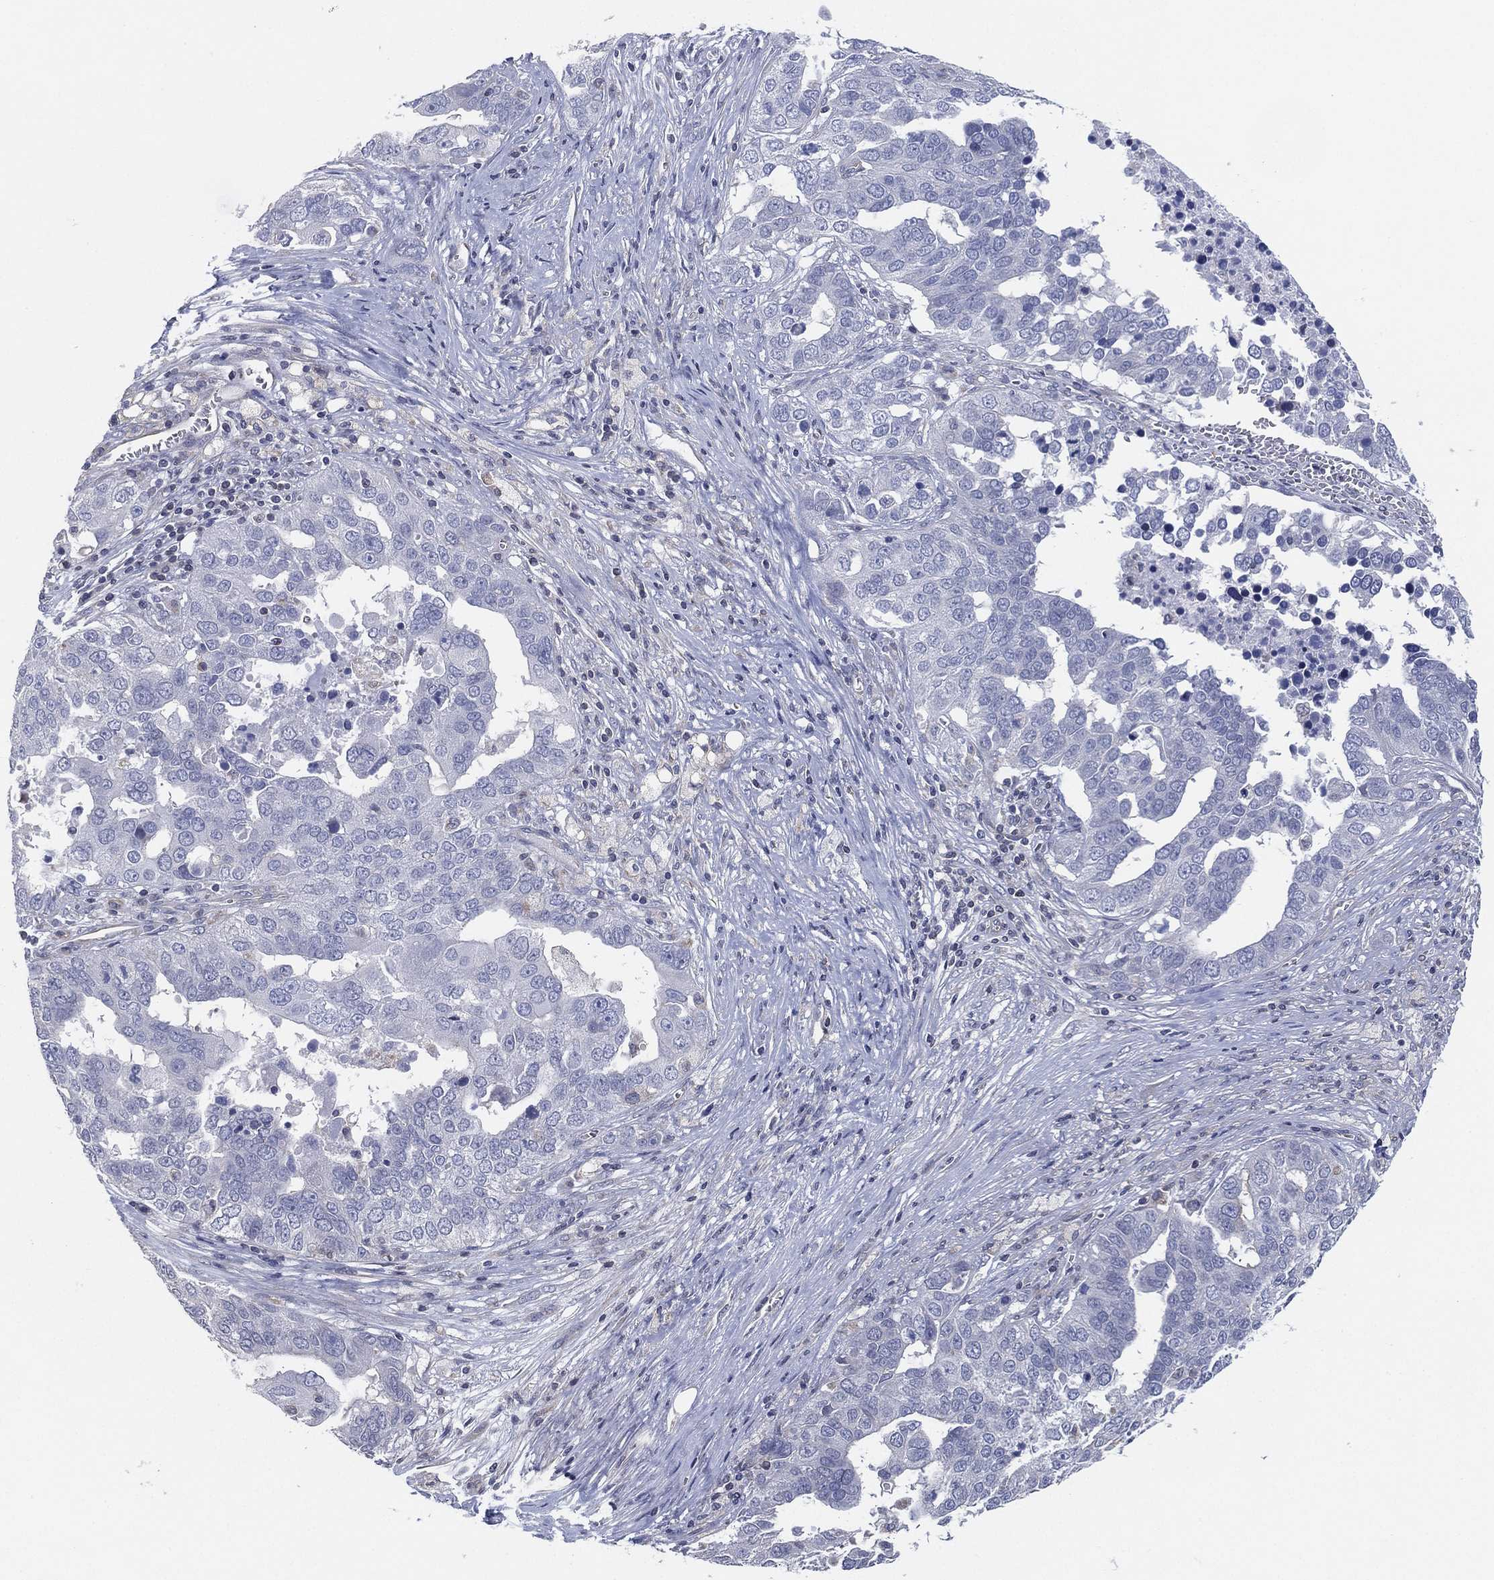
{"staining": {"intensity": "negative", "quantity": "none", "location": "none"}, "tissue": "ovarian cancer", "cell_type": "Tumor cells", "image_type": "cancer", "snomed": [{"axis": "morphology", "description": "Carcinoma, endometroid"}, {"axis": "topography", "description": "Soft tissue"}, {"axis": "topography", "description": "Ovary"}], "caption": "An immunohistochemistry (IHC) histopathology image of ovarian cancer (endometroid carcinoma) is shown. There is no staining in tumor cells of ovarian cancer (endometroid carcinoma).", "gene": "CFTR", "patient": {"sex": "female", "age": 52}}